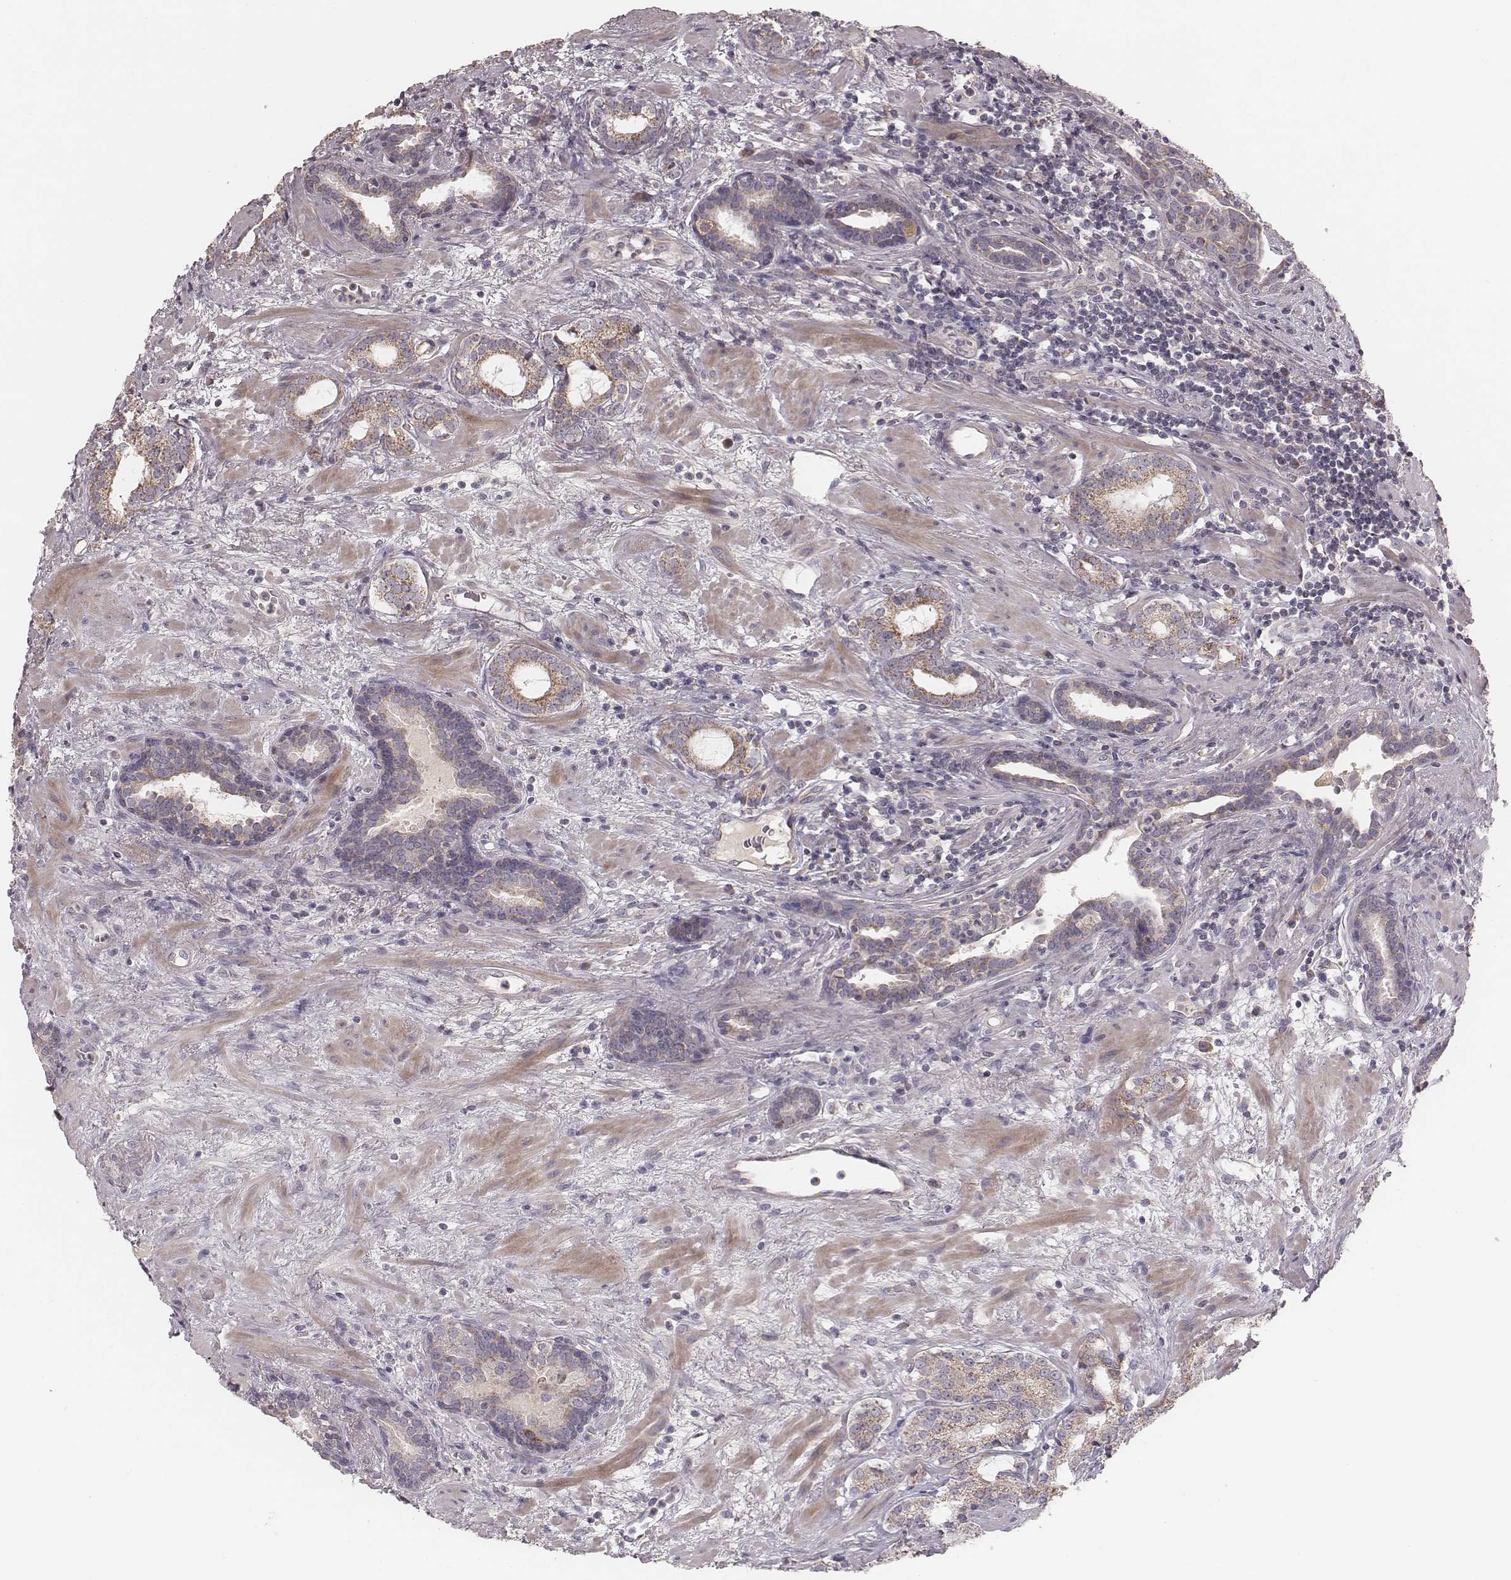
{"staining": {"intensity": "moderate", "quantity": "25%-75%", "location": "cytoplasmic/membranous"}, "tissue": "prostate cancer", "cell_type": "Tumor cells", "image_type": "cancer", "snomed": [{"axis": "morphology", "description": "Adenocarcinoma, NOS"}, {"axis": "topography", "description": "Prostate"}], "caption": "Adenocarcinoma (prostate) stained for a protein displays moderate cytoplasmic/membranous positivity in tumor cells. Nuclei are stained in blue.", "gene": "MRPS27", "patient": {"sex": "male", "age": 66}}